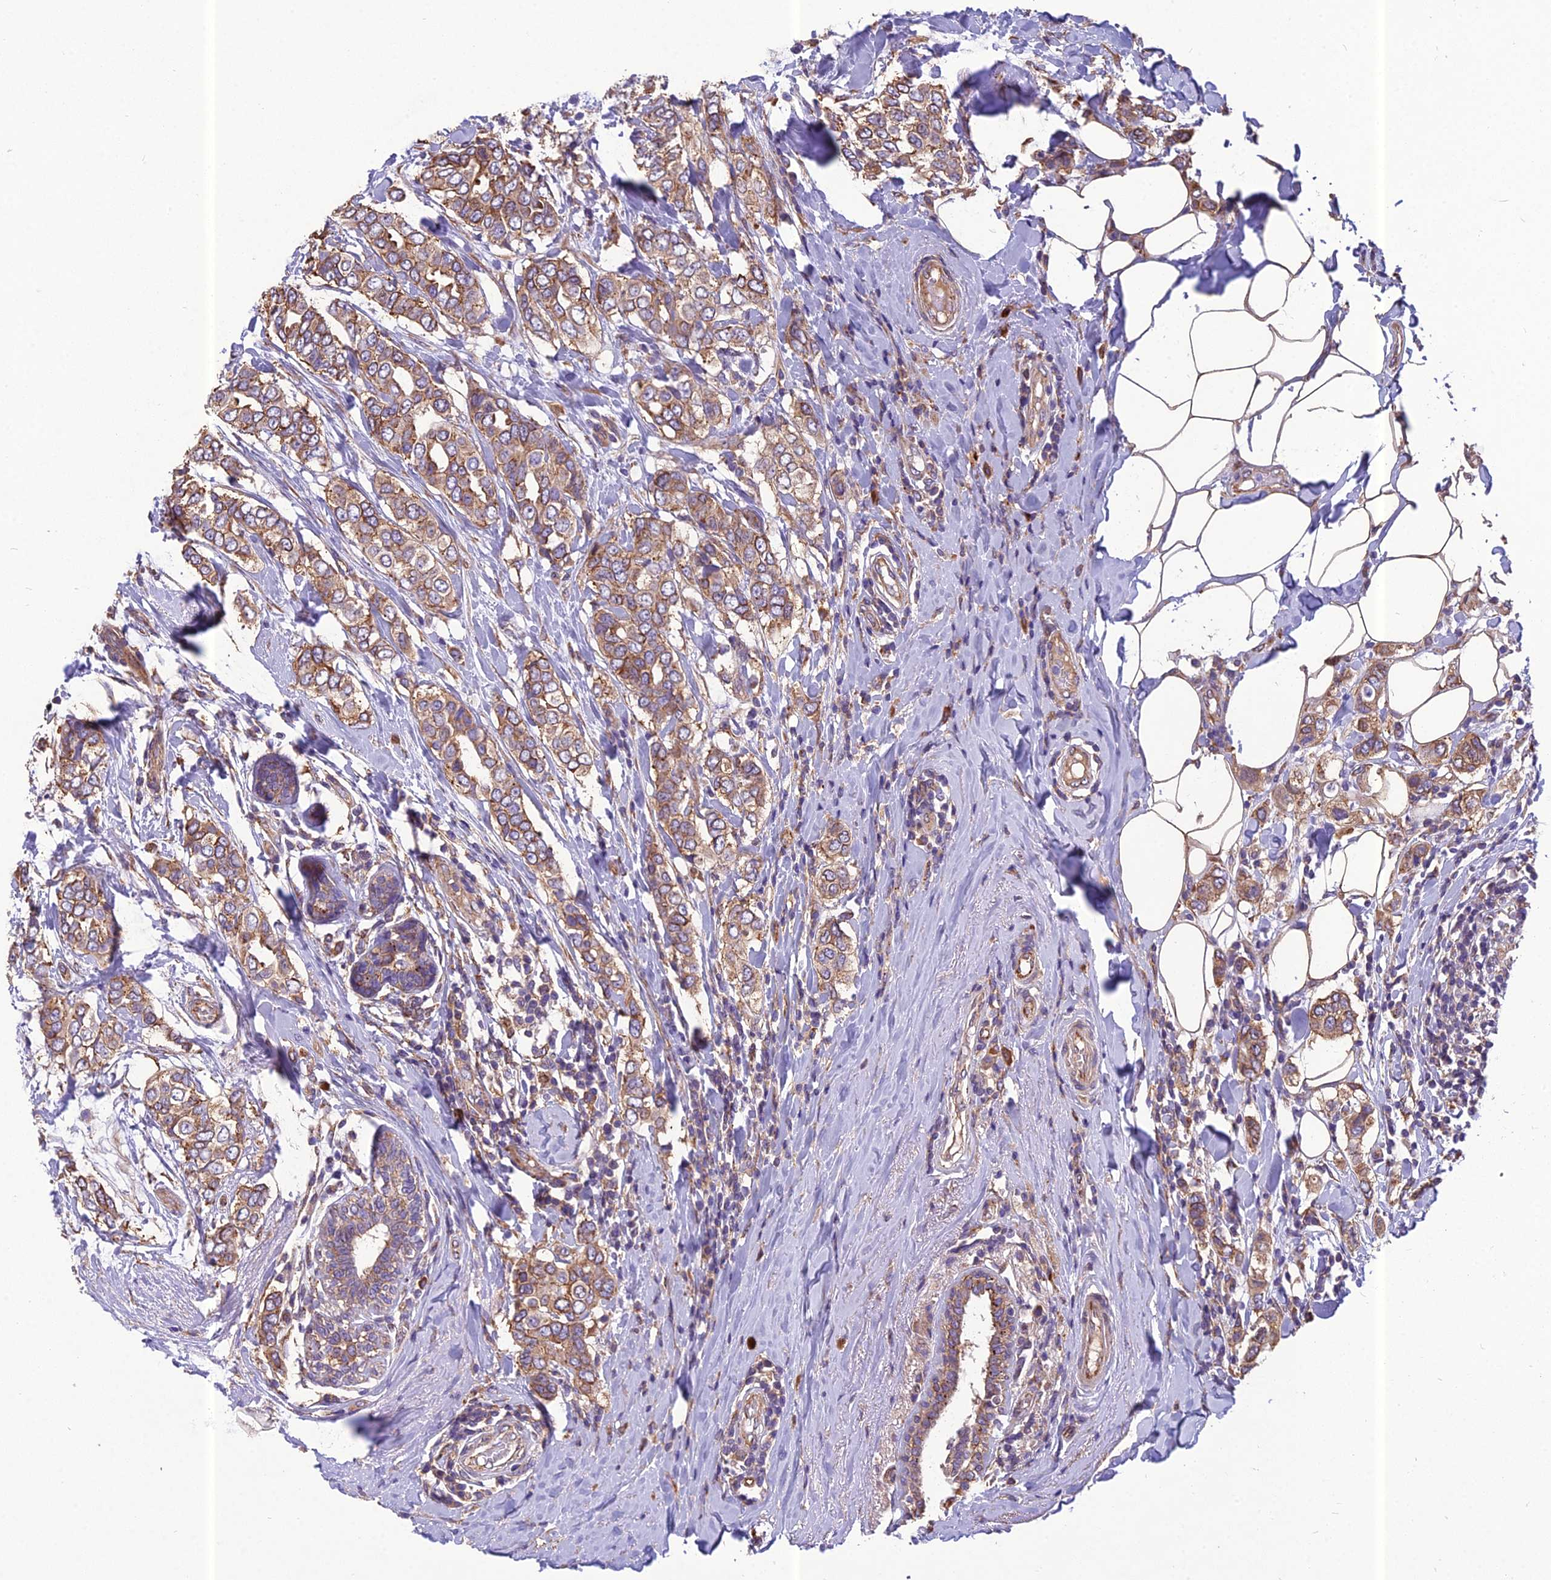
{"staining": {"intensity": "moderate", "quantity": ">75%", "location": "cytoplasmic/membranous"}, "tissue": "breast cancer", "cell_type": "Tumor cells", "image_type": "cancer", "snomed": [{"axis": "morphology", "description": "Lobular carcinoma"}, {"axis": "topography", "description": "Breast"}], "caption": "Human breast cancer (lobular carcinoma) stained with a protein marker exhibits moderate staining in tumor cells.", "gene": "SPDL1", "patient": {"sex": "female", "age": 51}}